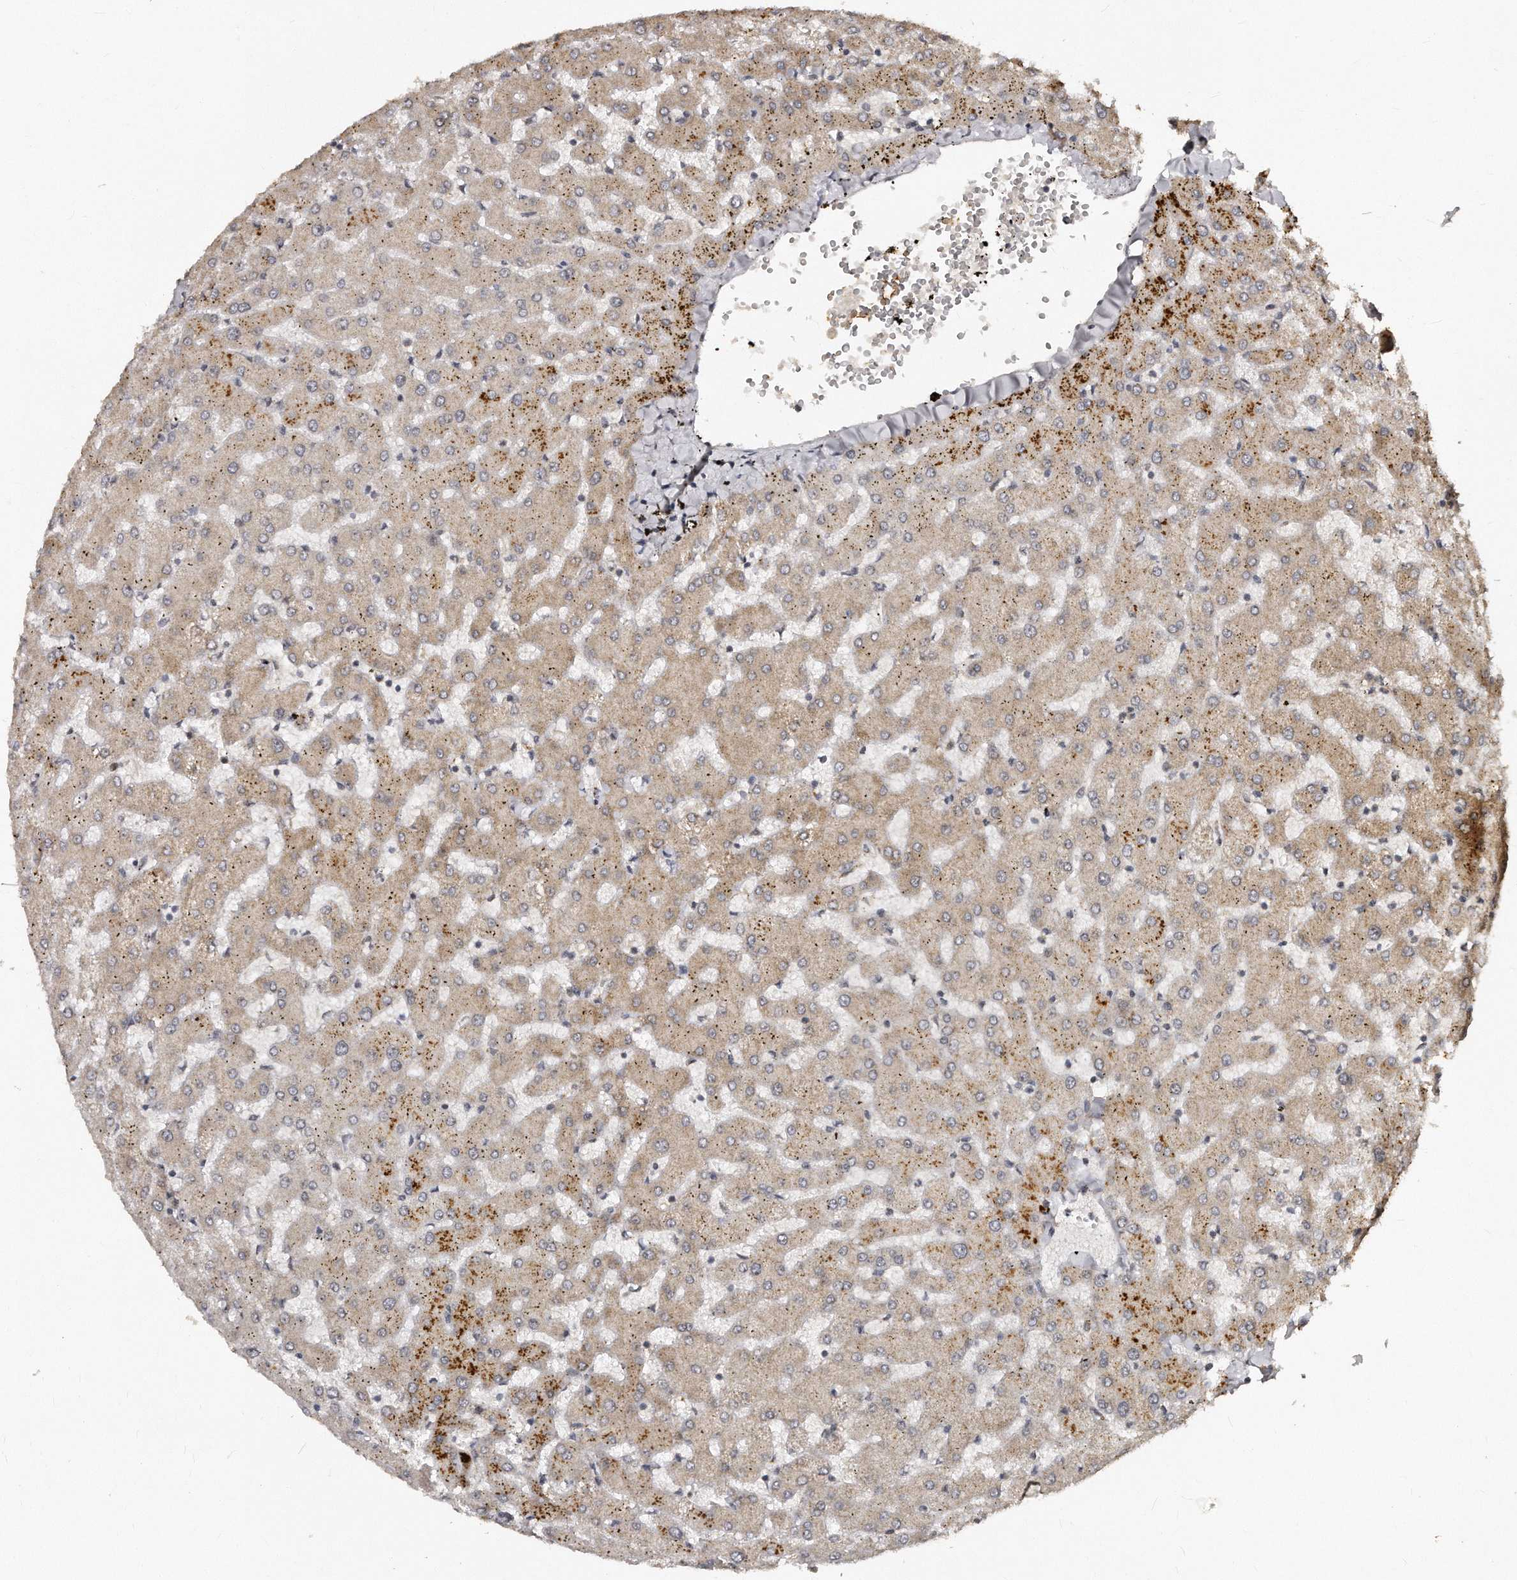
{"staining": {"intensity": "negative", "quantity": "none", "location": "none"}, "tissue": "liver", "cell_type": "Cholangiocytes", "image_type": "normal", "snomed": [{"axis": "morphology", "description": "Normal tissue, NOS"}, {"axis": "topography", "description": "Liver"}], "caption": "A high-resolution image shows immunohistochemistry (IHC) staining of unremarkable liver, which reveals no significant expression in cholangiocytes.", "gene": "TSHR", "patient": {"sex": "female", "age": 63}}